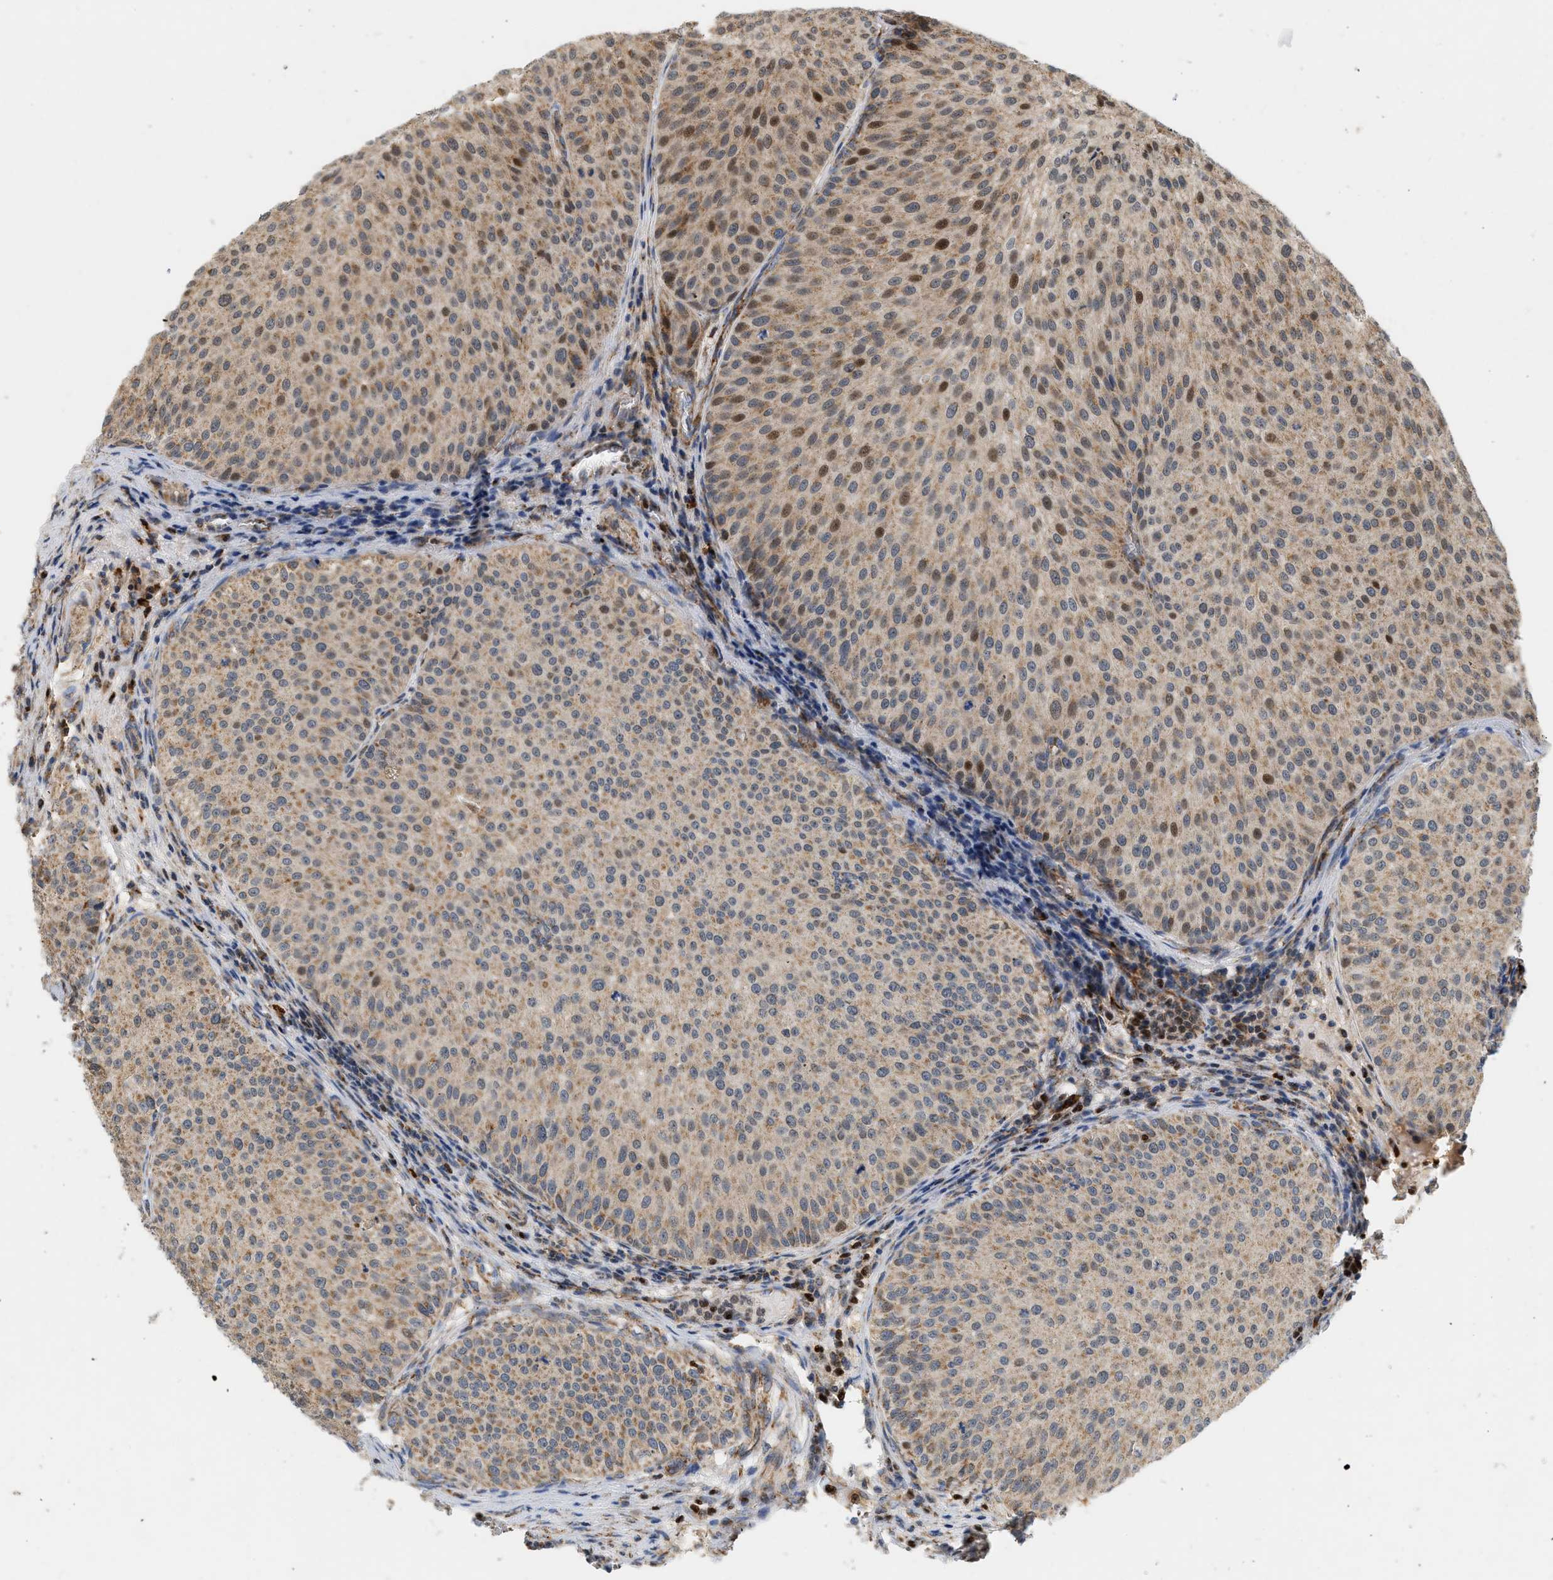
{"staining": {"intensity": "moderate", "quantity": "25%-75%", "location": "cytoplasmic/membranous,nuclear"}, "tissue": "urothelial cancer", "cell_type": "Tumor cells", "image_type": "cancer", "snomed": [{"axis": "morphology", "description": "Urothelial carcinoma, Low grade"}, {"axis": "topography", "description": "Smooth muscle"}, {"axis": "topography", "description": "Urinary bladder"}], "caption": "Immunohistochemistry of low-grade urothelial carcinoma shows medium levels of moderate cytoplasmic/membranous and nuclear expression in about 25%-75% of tumor cells.", "gene": "MCU", "patient": {"sex": "male", "age": 60}}